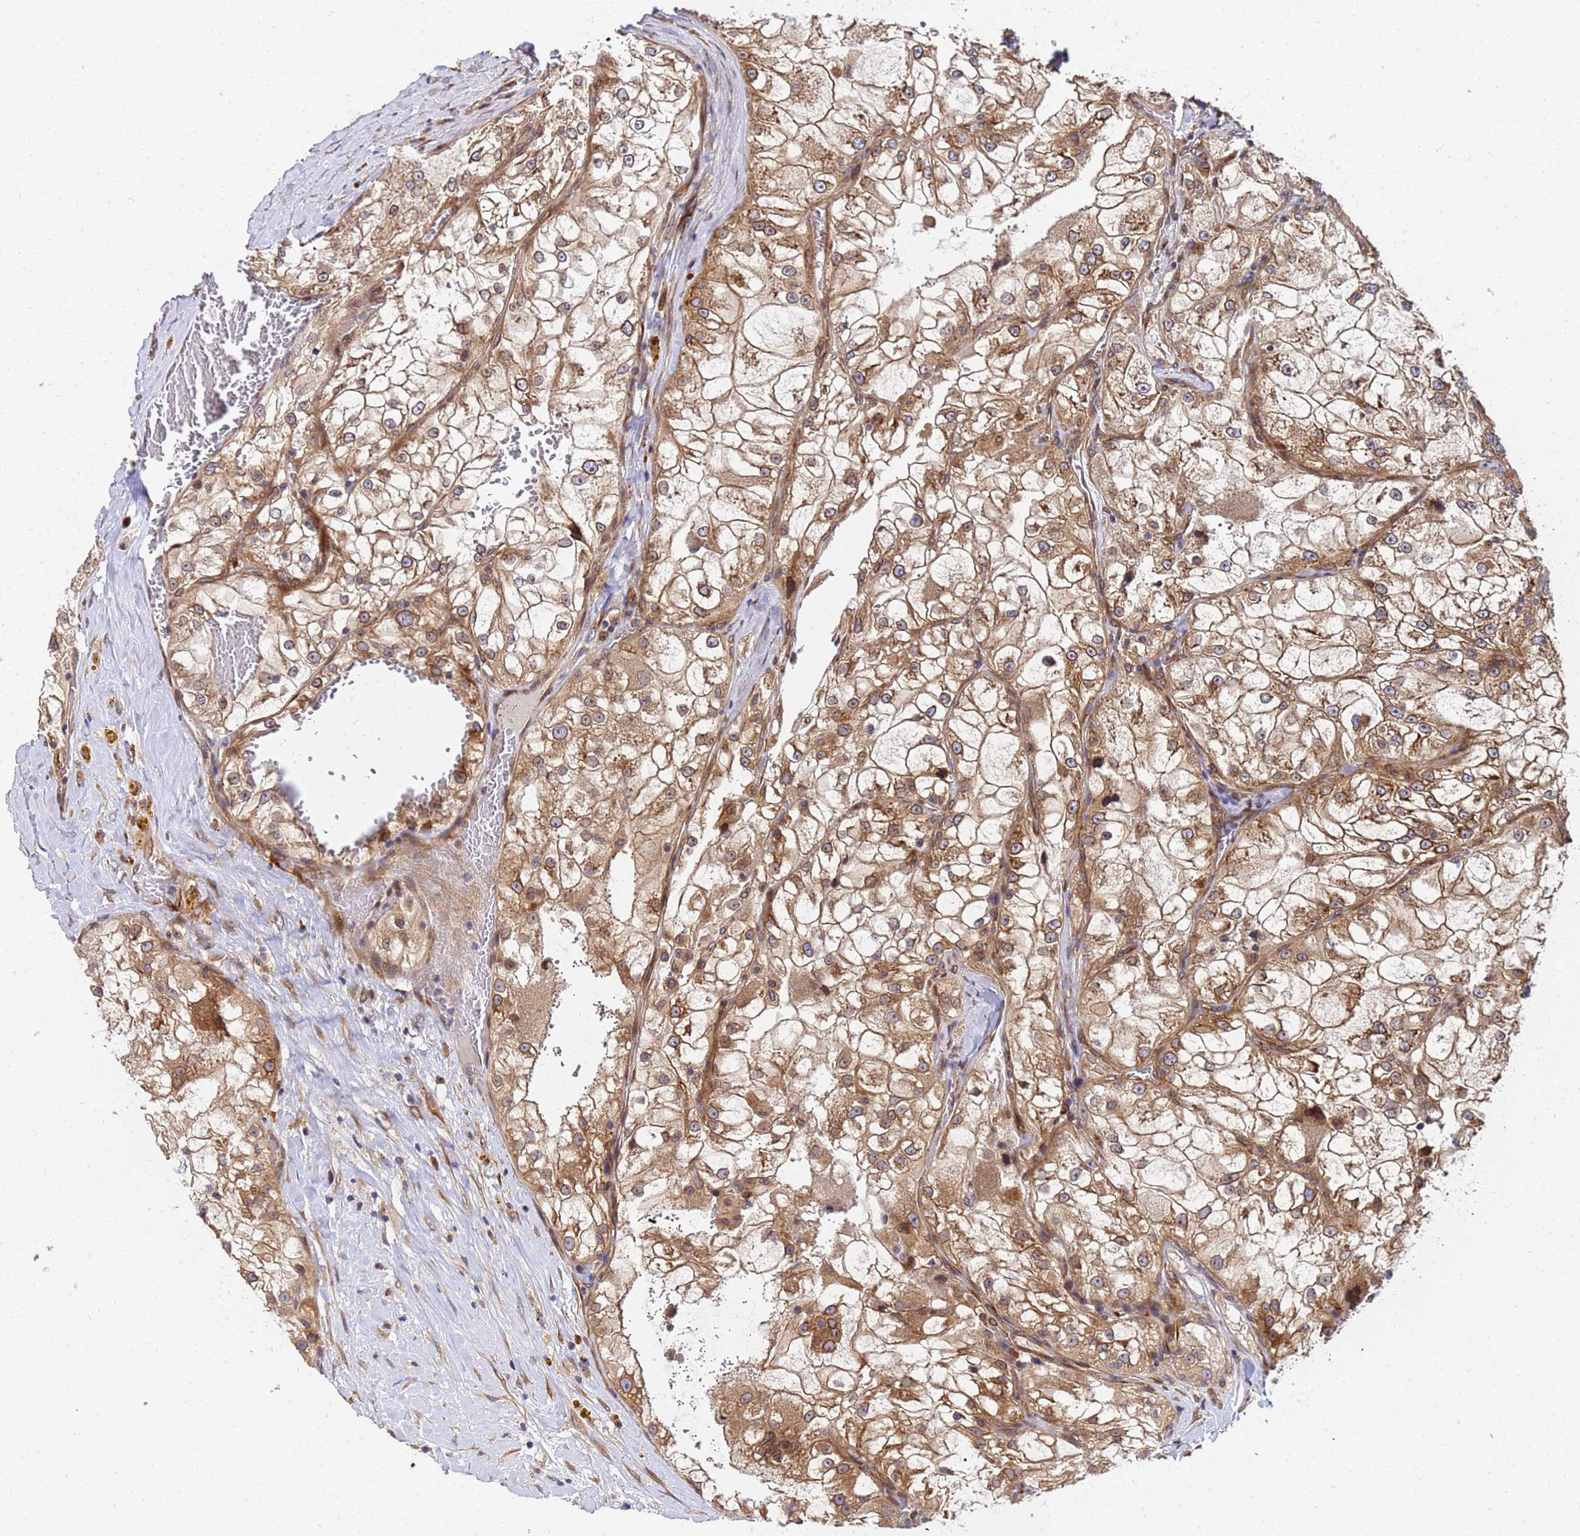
{"staining": {"intensity": "moderate", "quantity": ">75%", "location": "cytoplasmic/membranous"}, "tissue": "renal cancer", "cell_type": "Tumor cells", "image_type": "cancer", "snomed": [{"axis": "morphology", "description": "Adenocarcinoma, NOS"}, {"axis": "topography", "description": "Kidney"}], "caption": "Renal cancer (adenocarcinoma) was stained to show a protein in brown. There is medium levels of moderate cytoplasmic/membranous staining in approximately >75% of tumor cells.", "gene": "UNC93B1", "patient": {"sex": "female", "age": 72}}